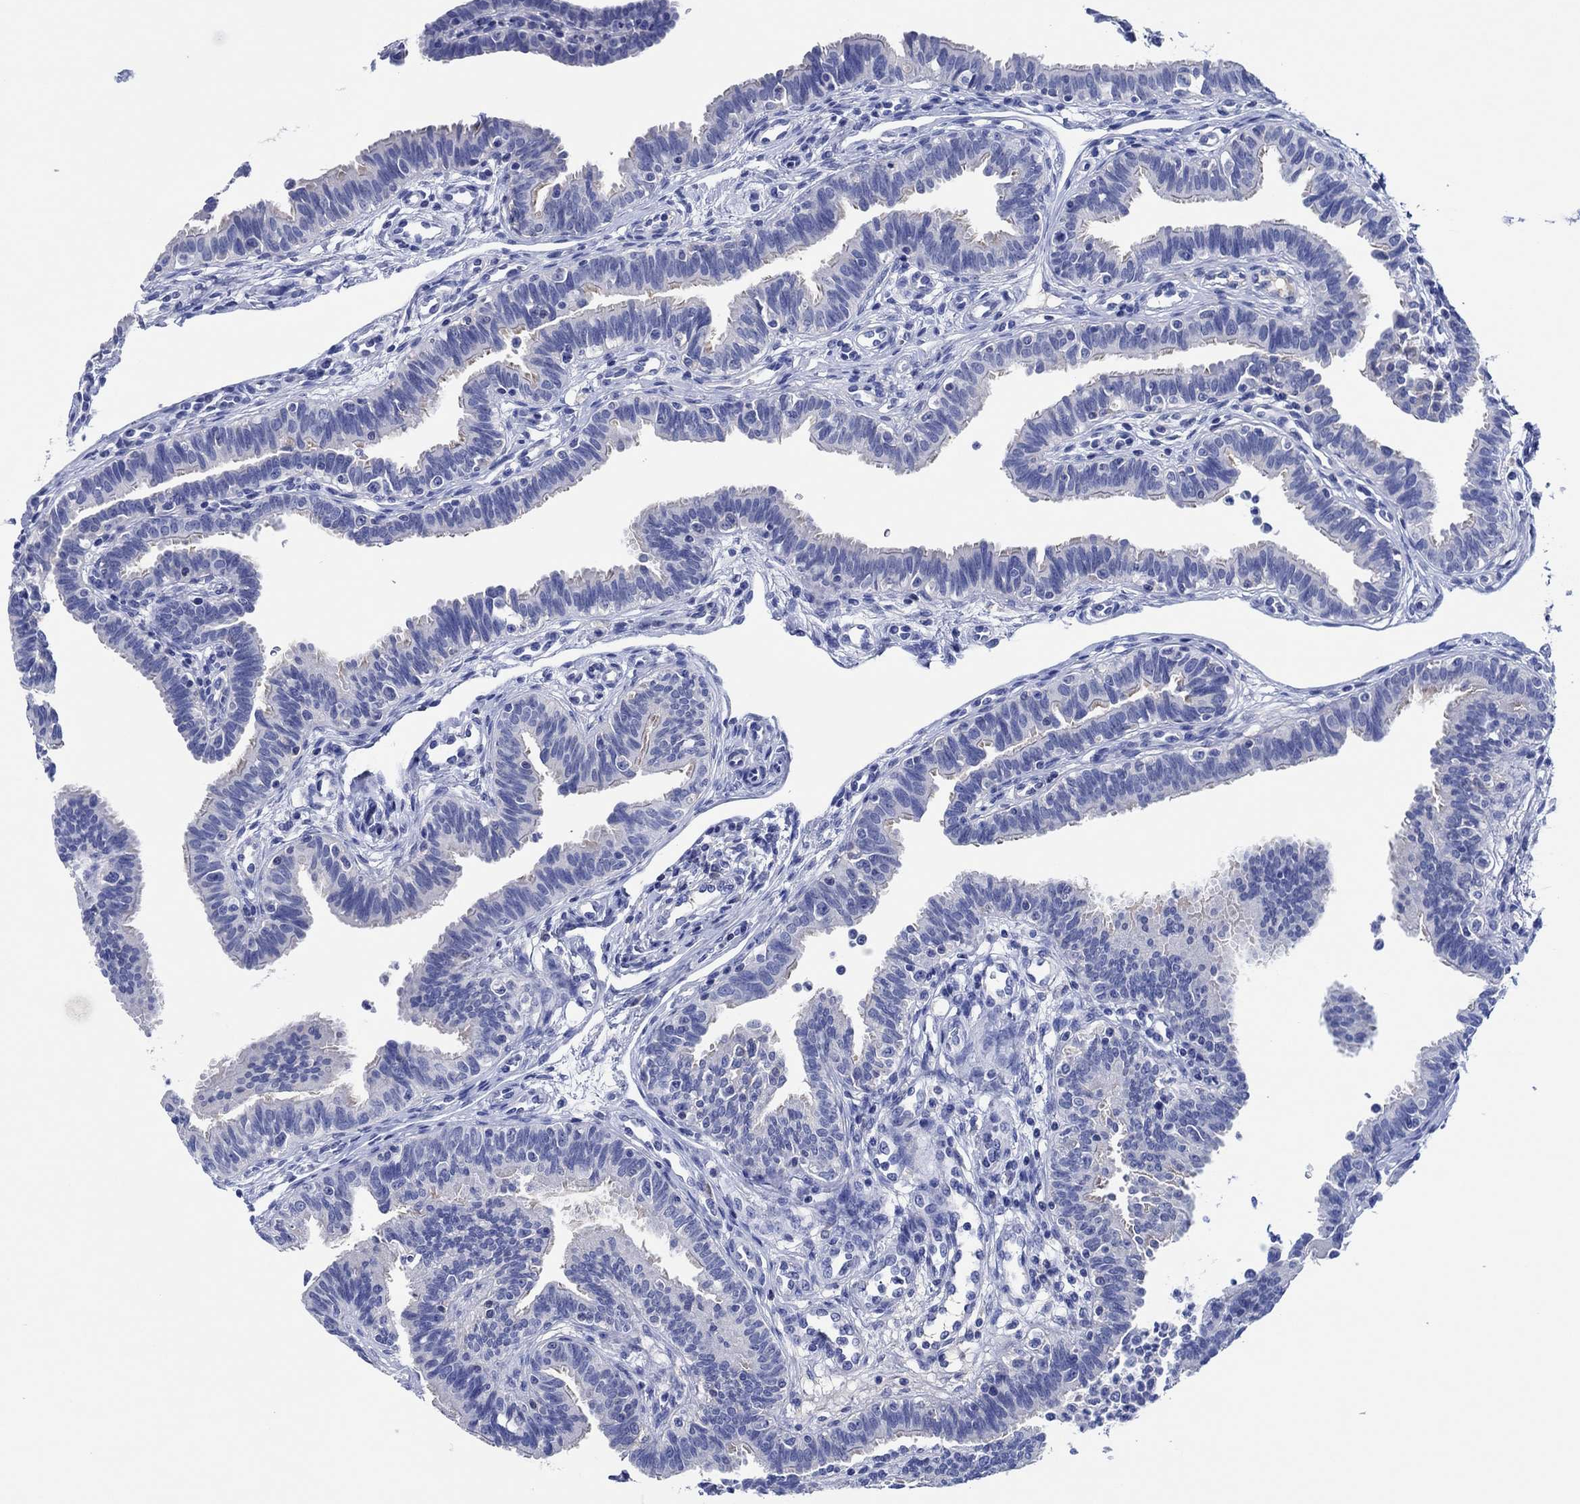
{"staining": {"intensity": "negative", "quantity": "none", "location": "none"}, "tissue": "fallopian tube", "cell_type": "Glandular cells", "image_type": "normal", "snomed": [{"axis": "morphology", "description": "Normal tissue, NOS"}, {"axis": "topography", "description": "Fallopian tube"}], "caption": "The immunohistochemistry micrograph has no significant expression in glandular cells of fallopian tube.", "gene": "CPNE6", "patient": {"sex": "female", "age": 36}}